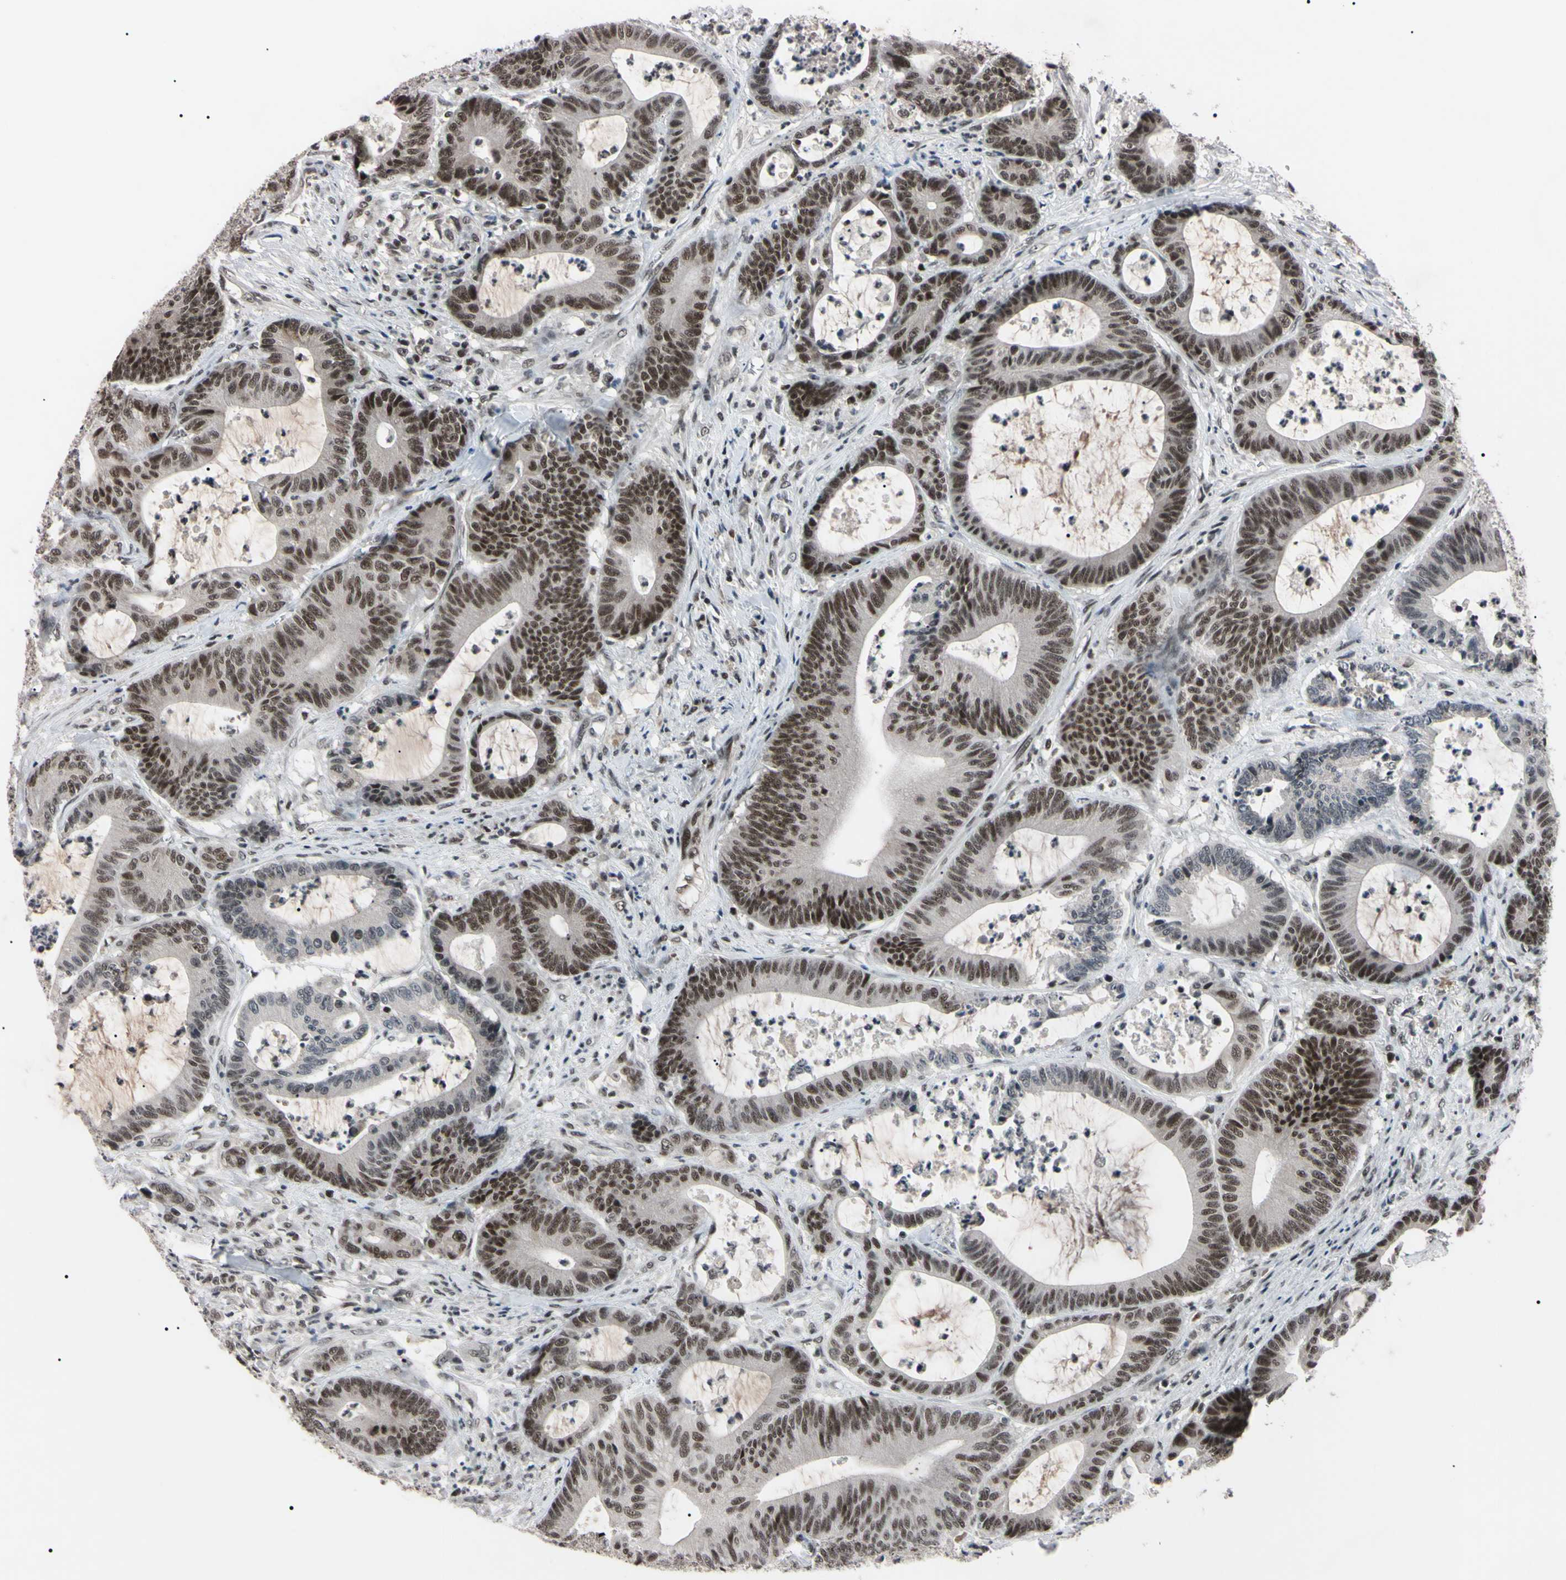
{"staining": {"intensity": "moderate", "quantity": ">75%", "location": "nuclear"}, "tissue": "colorectal cancer", "cell_type": "Tumor cells", "image_type": "cancer", "snomed": [{"axis": "morphology", "description": "Adenocarcinoma, NOS"}, {"axis": "topography", "description": "Colon"}], "caption": "A medium amount of moderate nuclear expression is identified in approximately >75% of tumor cells in colorectal cancer (adenocarcinoma) tissue.", "gene": "YY1", "patient": {"sex": "female", "age": 84}}